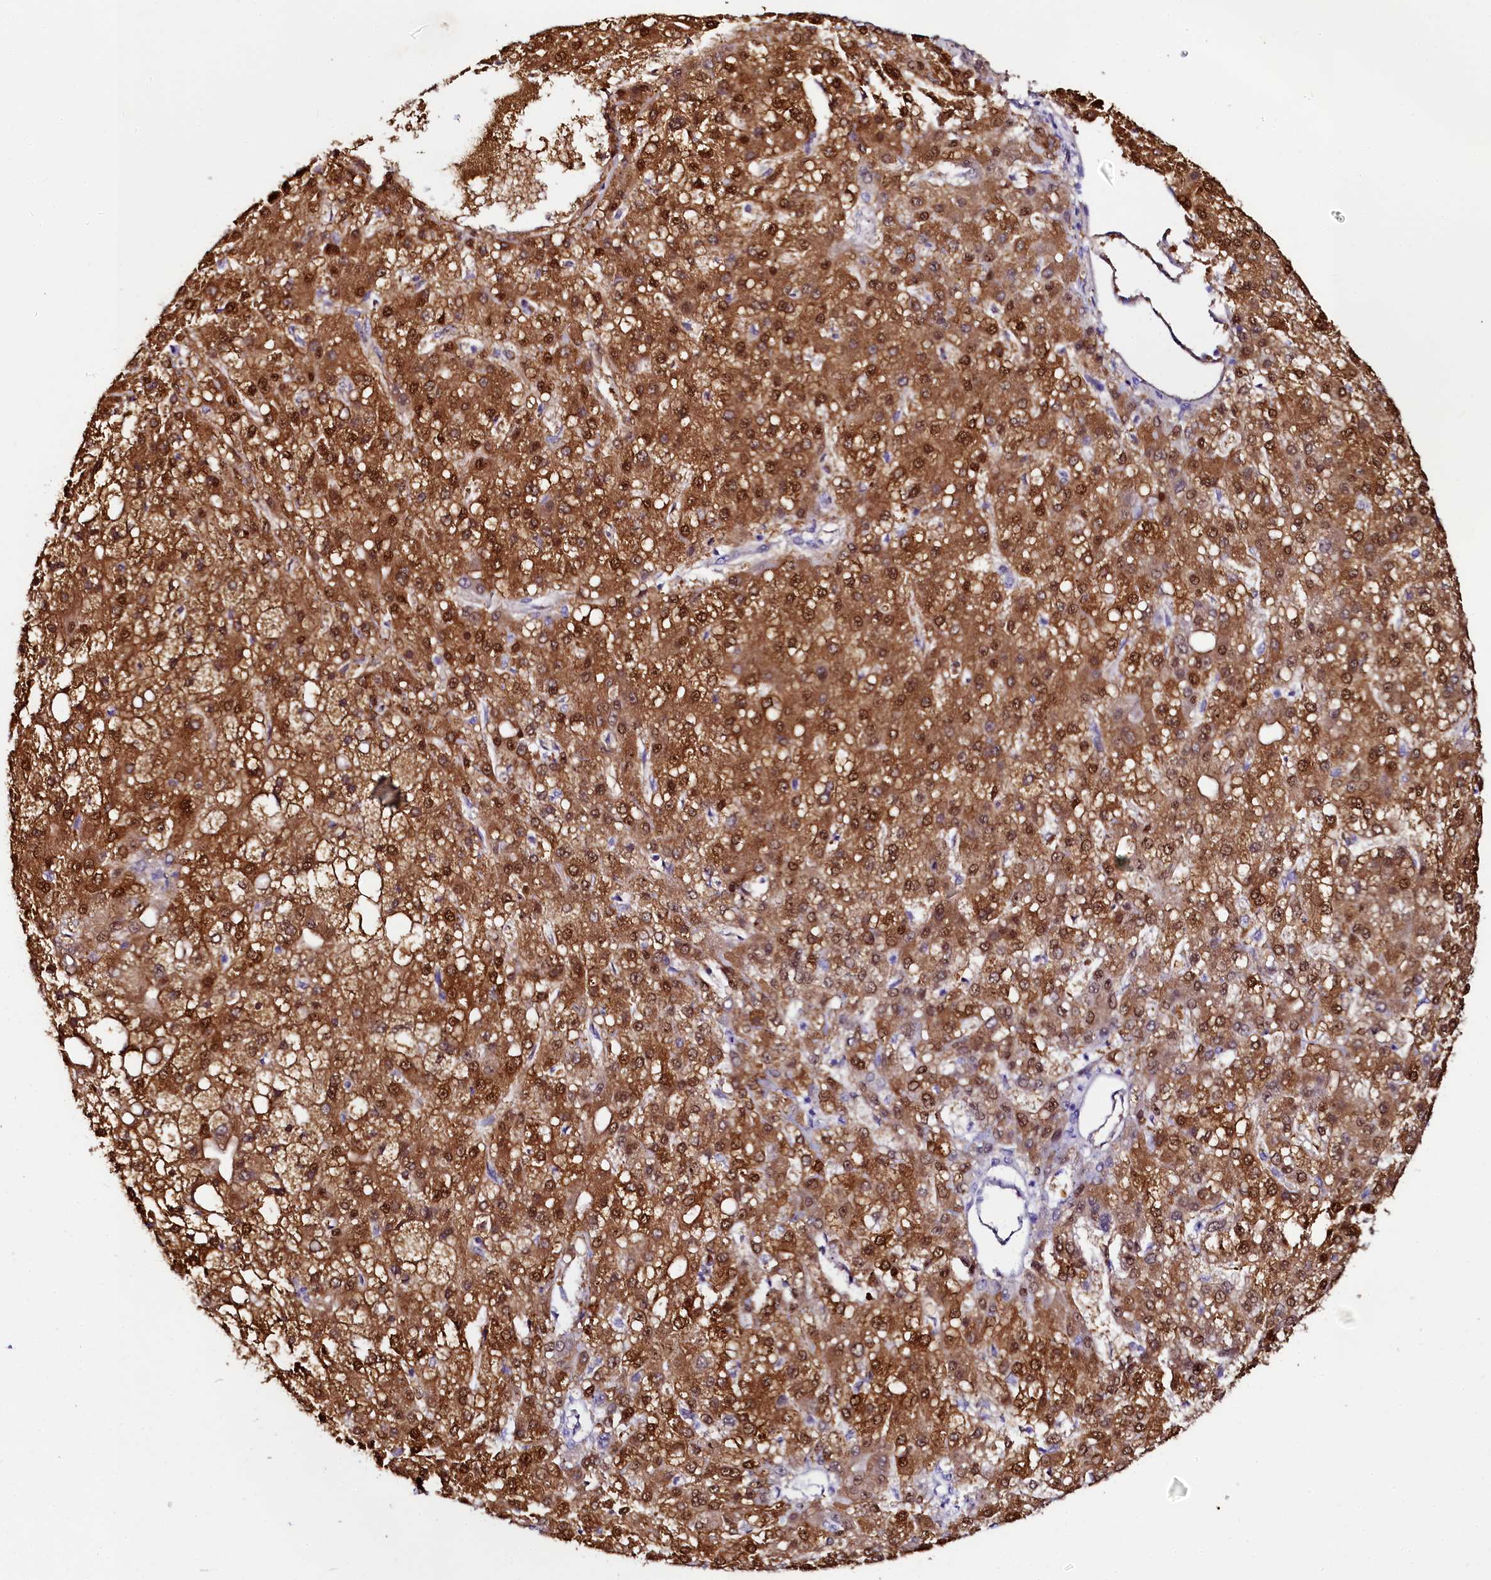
{"staining": {"intensity": "strong", "quantity": ">75%", "location": "cytoplasmic/membranous,nuclear"}, "tissue": "liver cancer", "cell_type": "Tumor cells", "image_type": "cancer", "snomed": [{"axis": "morphology", "description": "Carcinoma, Hepatocellular, NOS"}, {"axis": "topography", "description": "Liver"}], "caption": "This is an image of IHC staining of liver cancer, which shows strong staining in the cytoplasmic/membranous and nuclear of tumor cells.", "gene": "SORD", "patient": {"sex": "male", "age": 67}}